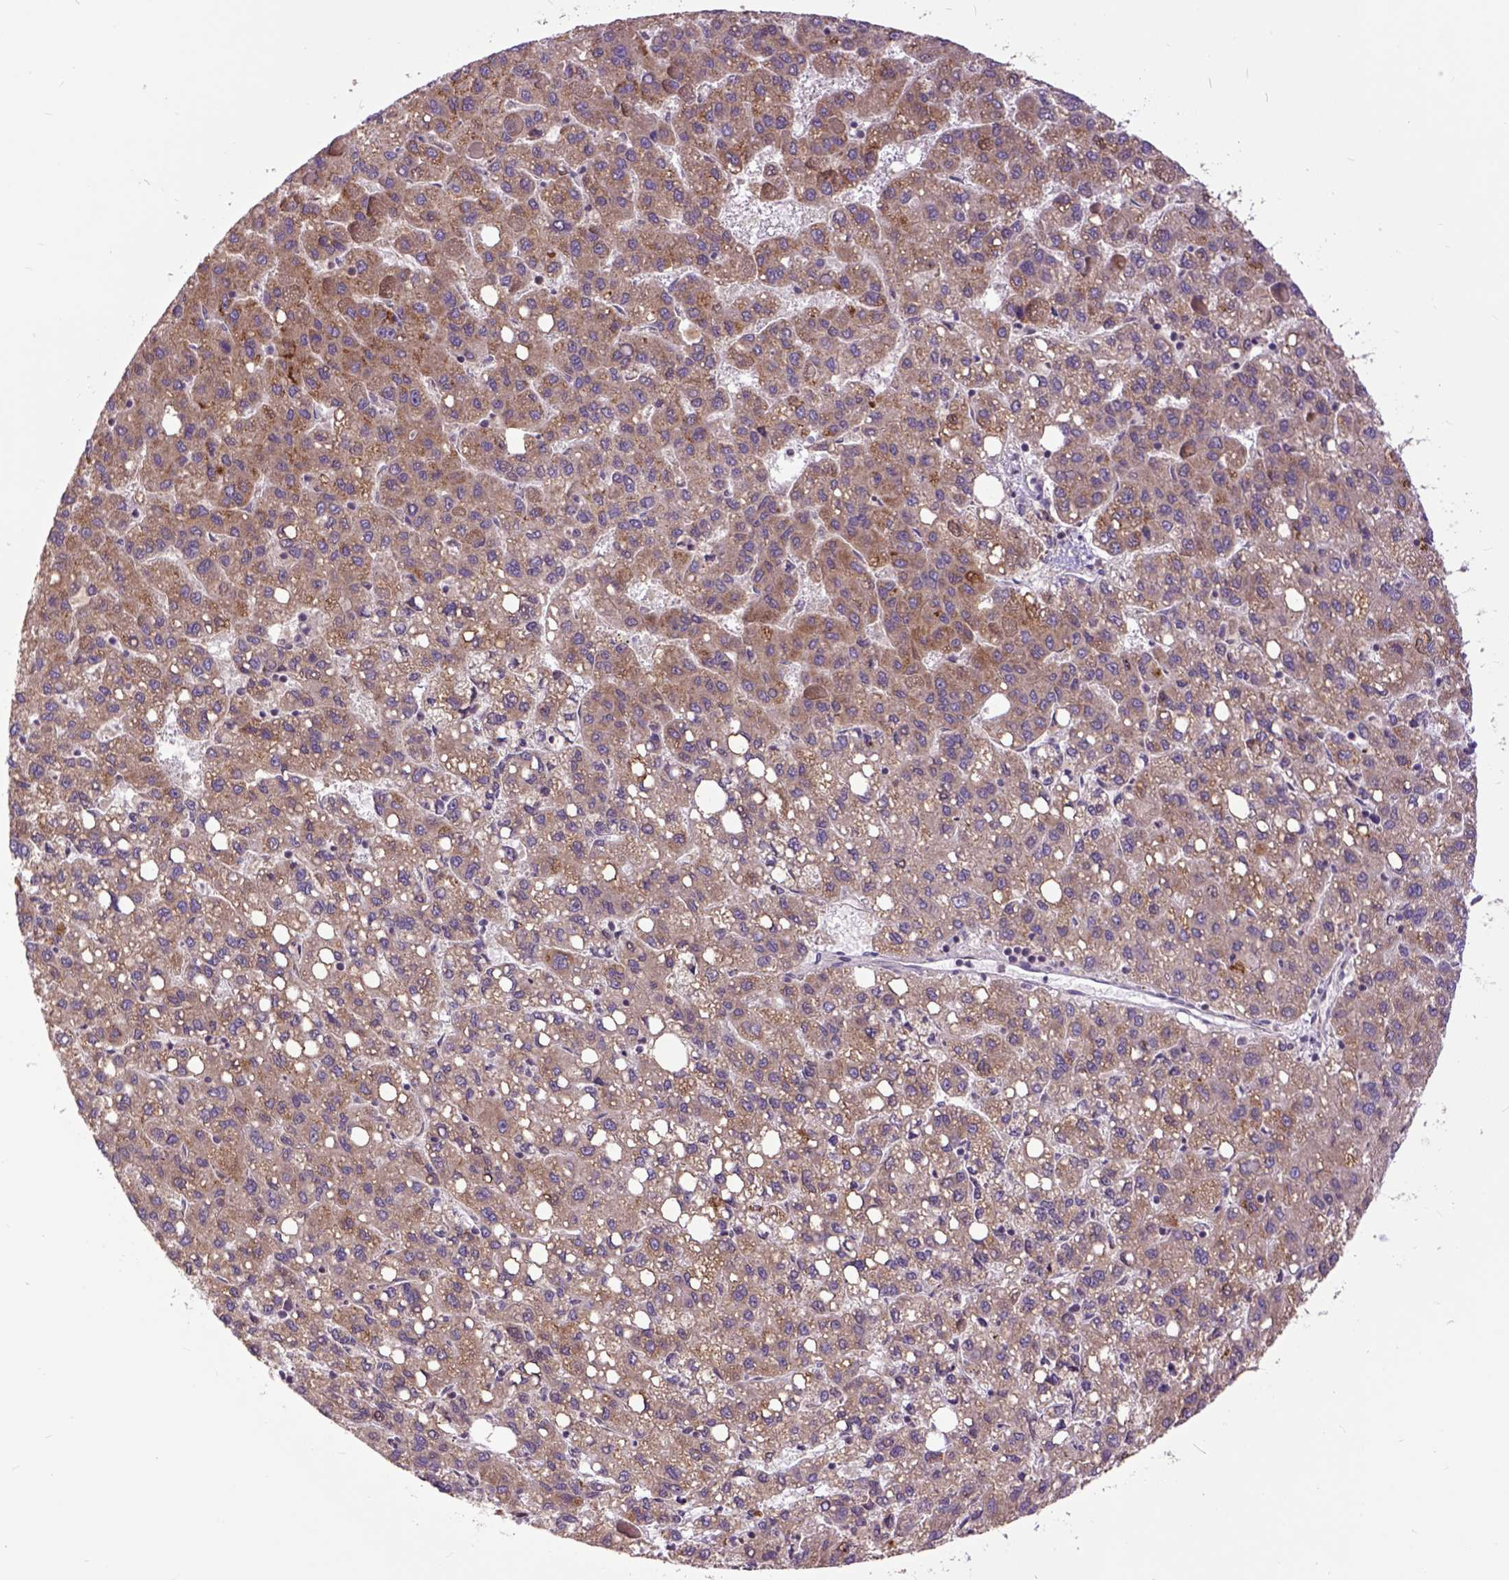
{"staining": {"intensity": "moderate", "quantity": ">75%", "location": "cytoplasmic/membranous"}, "tissue": "liver cancer", "cell_type": "Tumor cells", "image_type": "cancer", "snomed": [{"axis": "morphology", "description": "Carcinoma, Hepatocellular, NOS"}, {"axis": "topography", "description": "Liver"}], "caption": "This is a micrograph of immunohistochemistry (IHC) staining of liver hepatocellular carcinoma, which shows moderate positivity in the cytoplasmic/membranous of tumor cells.", "gene": "ARL1", "patient": {"sex": "female", "age": 82}}